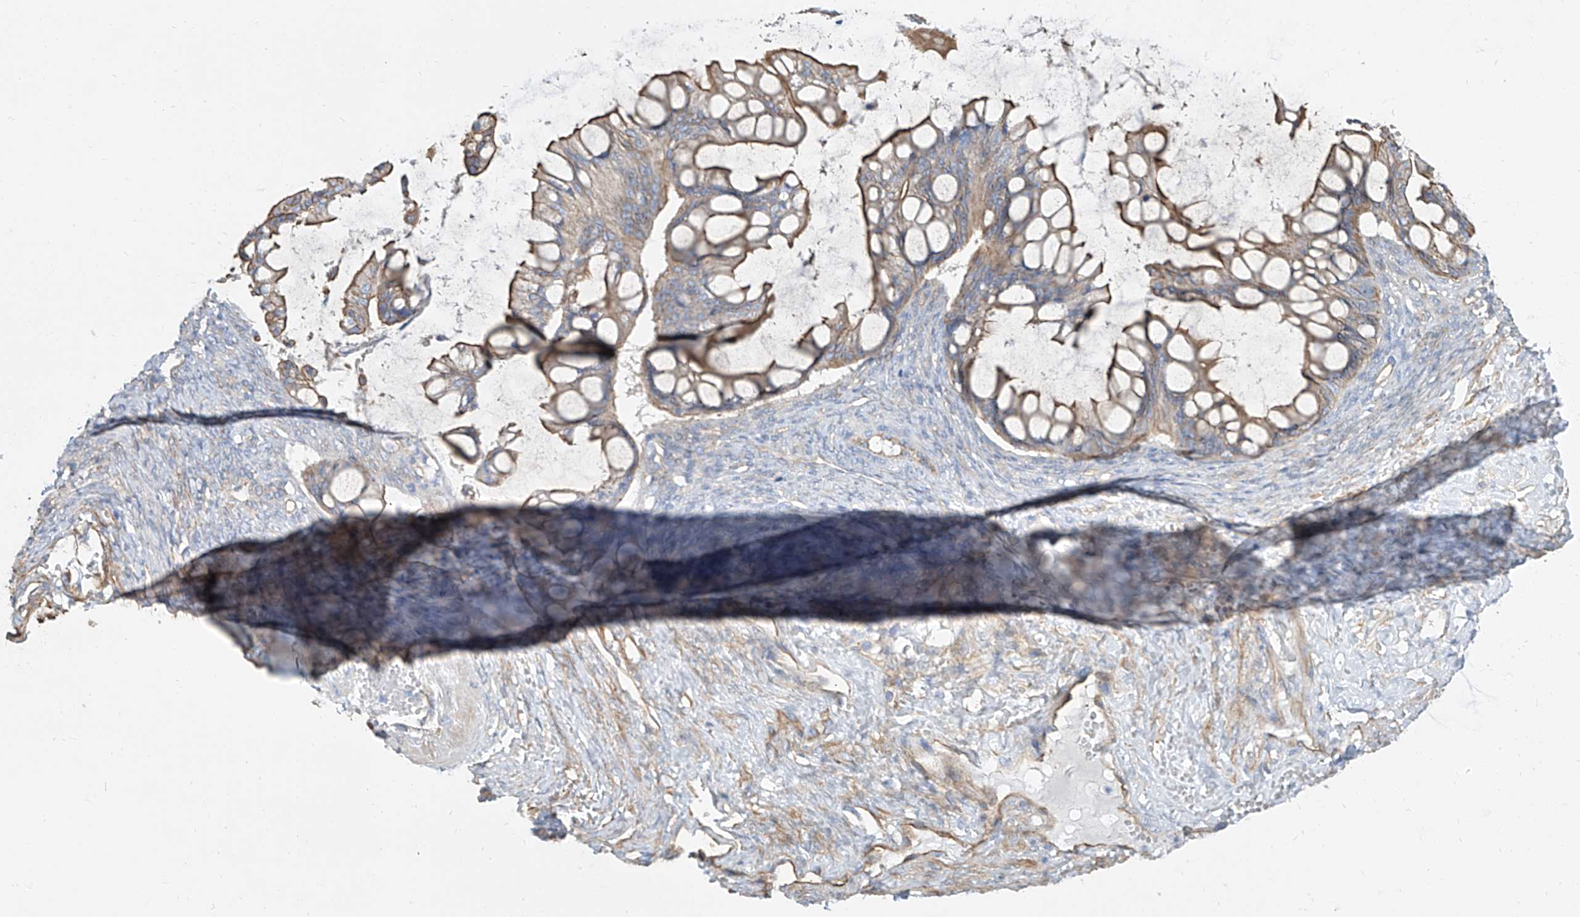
{"staining": {"intensity": "moderate", "quantity": ">75%", "location": "cytoplasmic/membranous"}, "tissue": "ovarian cancer", "cell_type": "Tumor cells", "image_type": "cancer", "snomed": [{"axis": "morphology", "description": "Cystadenocarcinoma, mucinous, NOS"}, {"axis": "topography", "description": "Ovary"}], "caption": "Ovarian cancer (mucinous cystadenocarcinoma) stained with DAB IHC exhibits medium levels of moderate cytoplasmic/membranous staining in approximately >75% of tumor cells.", "gene": "TXLNB", "patient": {"sex": "female", "age": 73}}